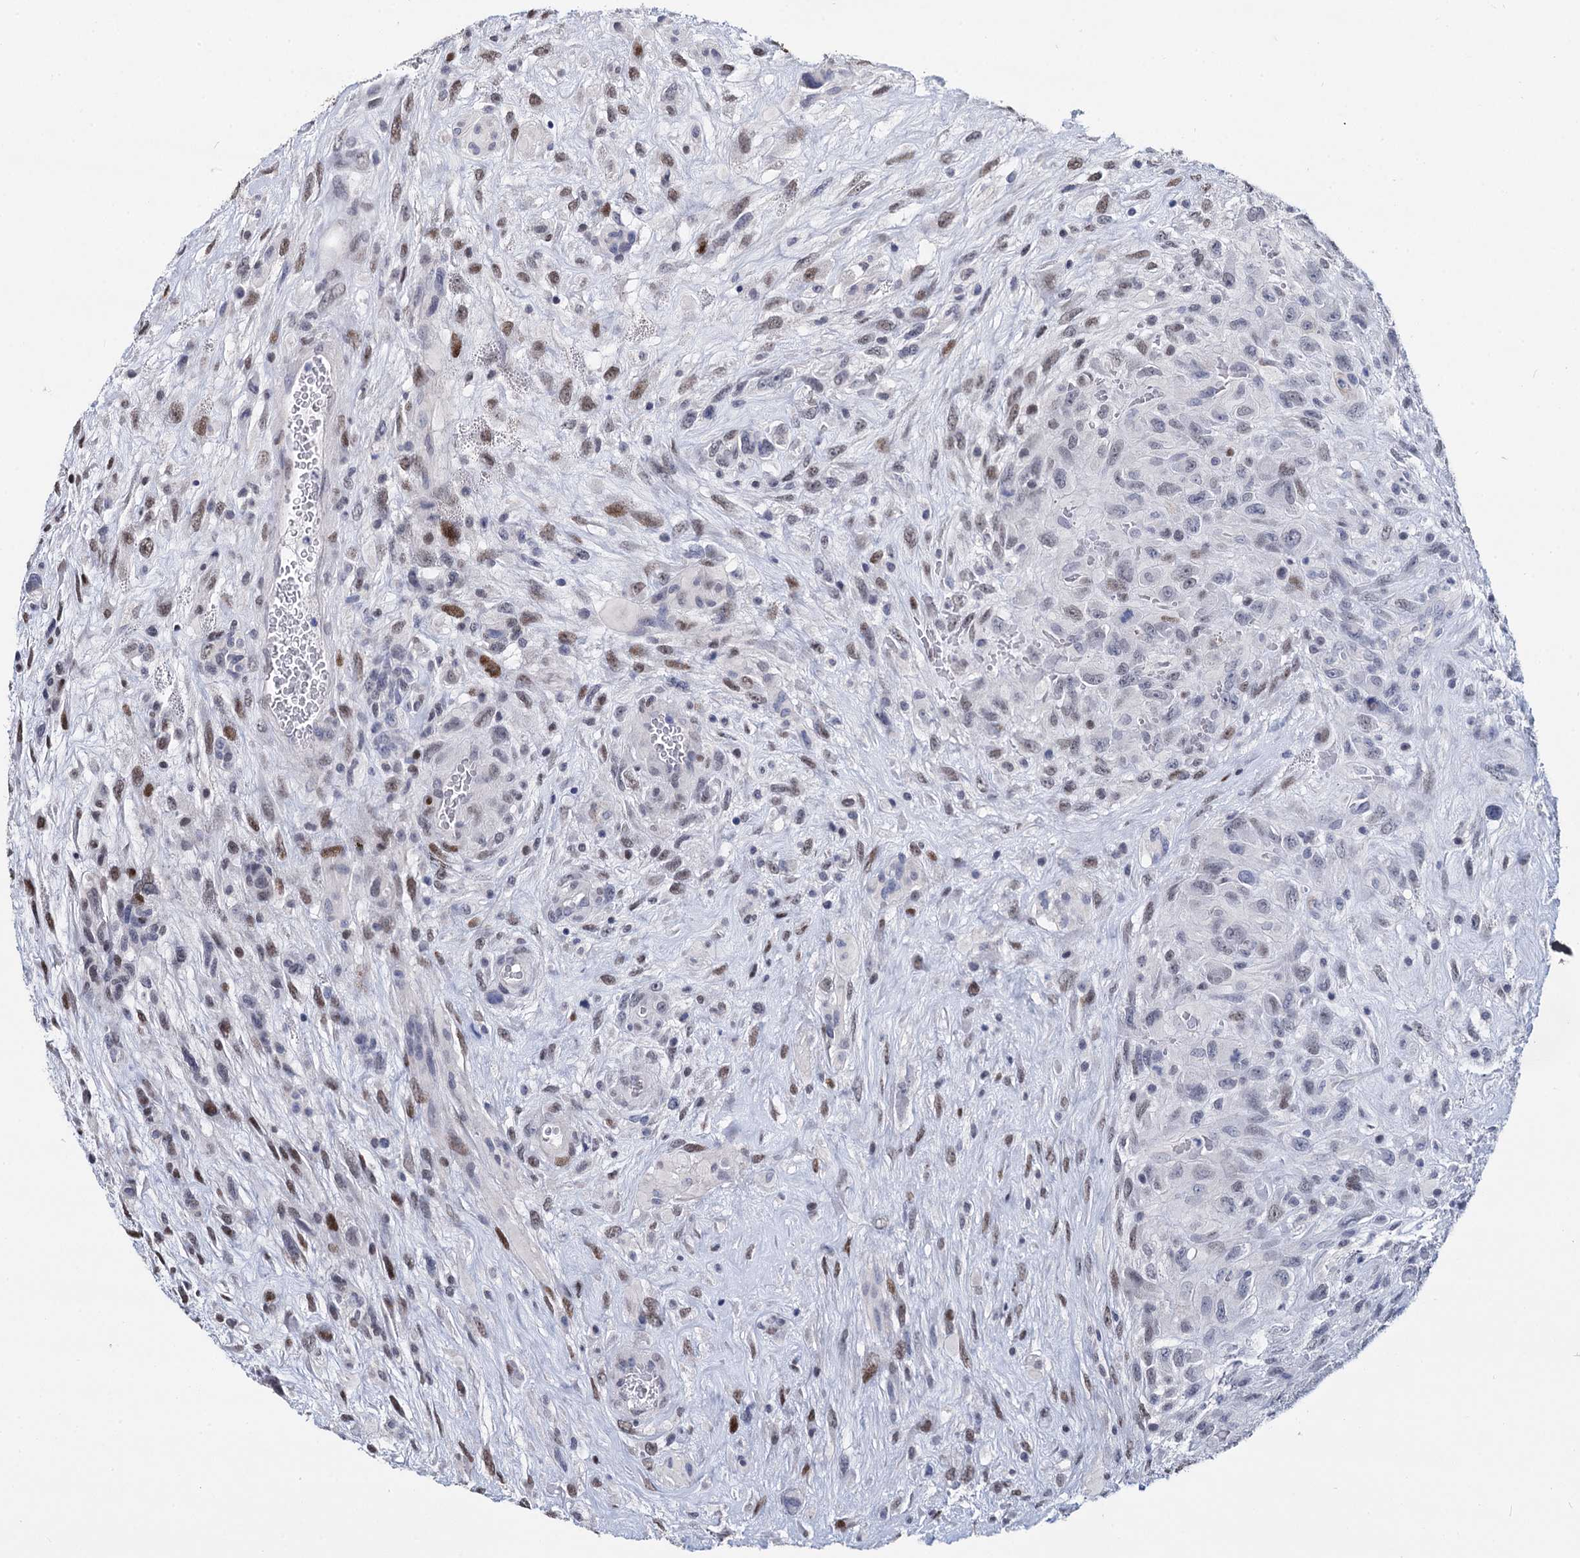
{"staining": {"intensity": "moderate", "quantity": "25%-75%", "location": "nuclear"}, "tissue": "glioma", "cell_type": "Tumor cells", "image_type": "cancer", "snomed": [{"axis": "morphology", "description": "Glioma, malignant, High grade"}, {"axis": "topography", "description": "Brain"}], "caption": "Human malignant glioma (high-grade) stained with a protein marker reveals moderate staining in tumor cells.", "gene": "MAGEA4", "patient": {"sex": "male", "age": 61}}